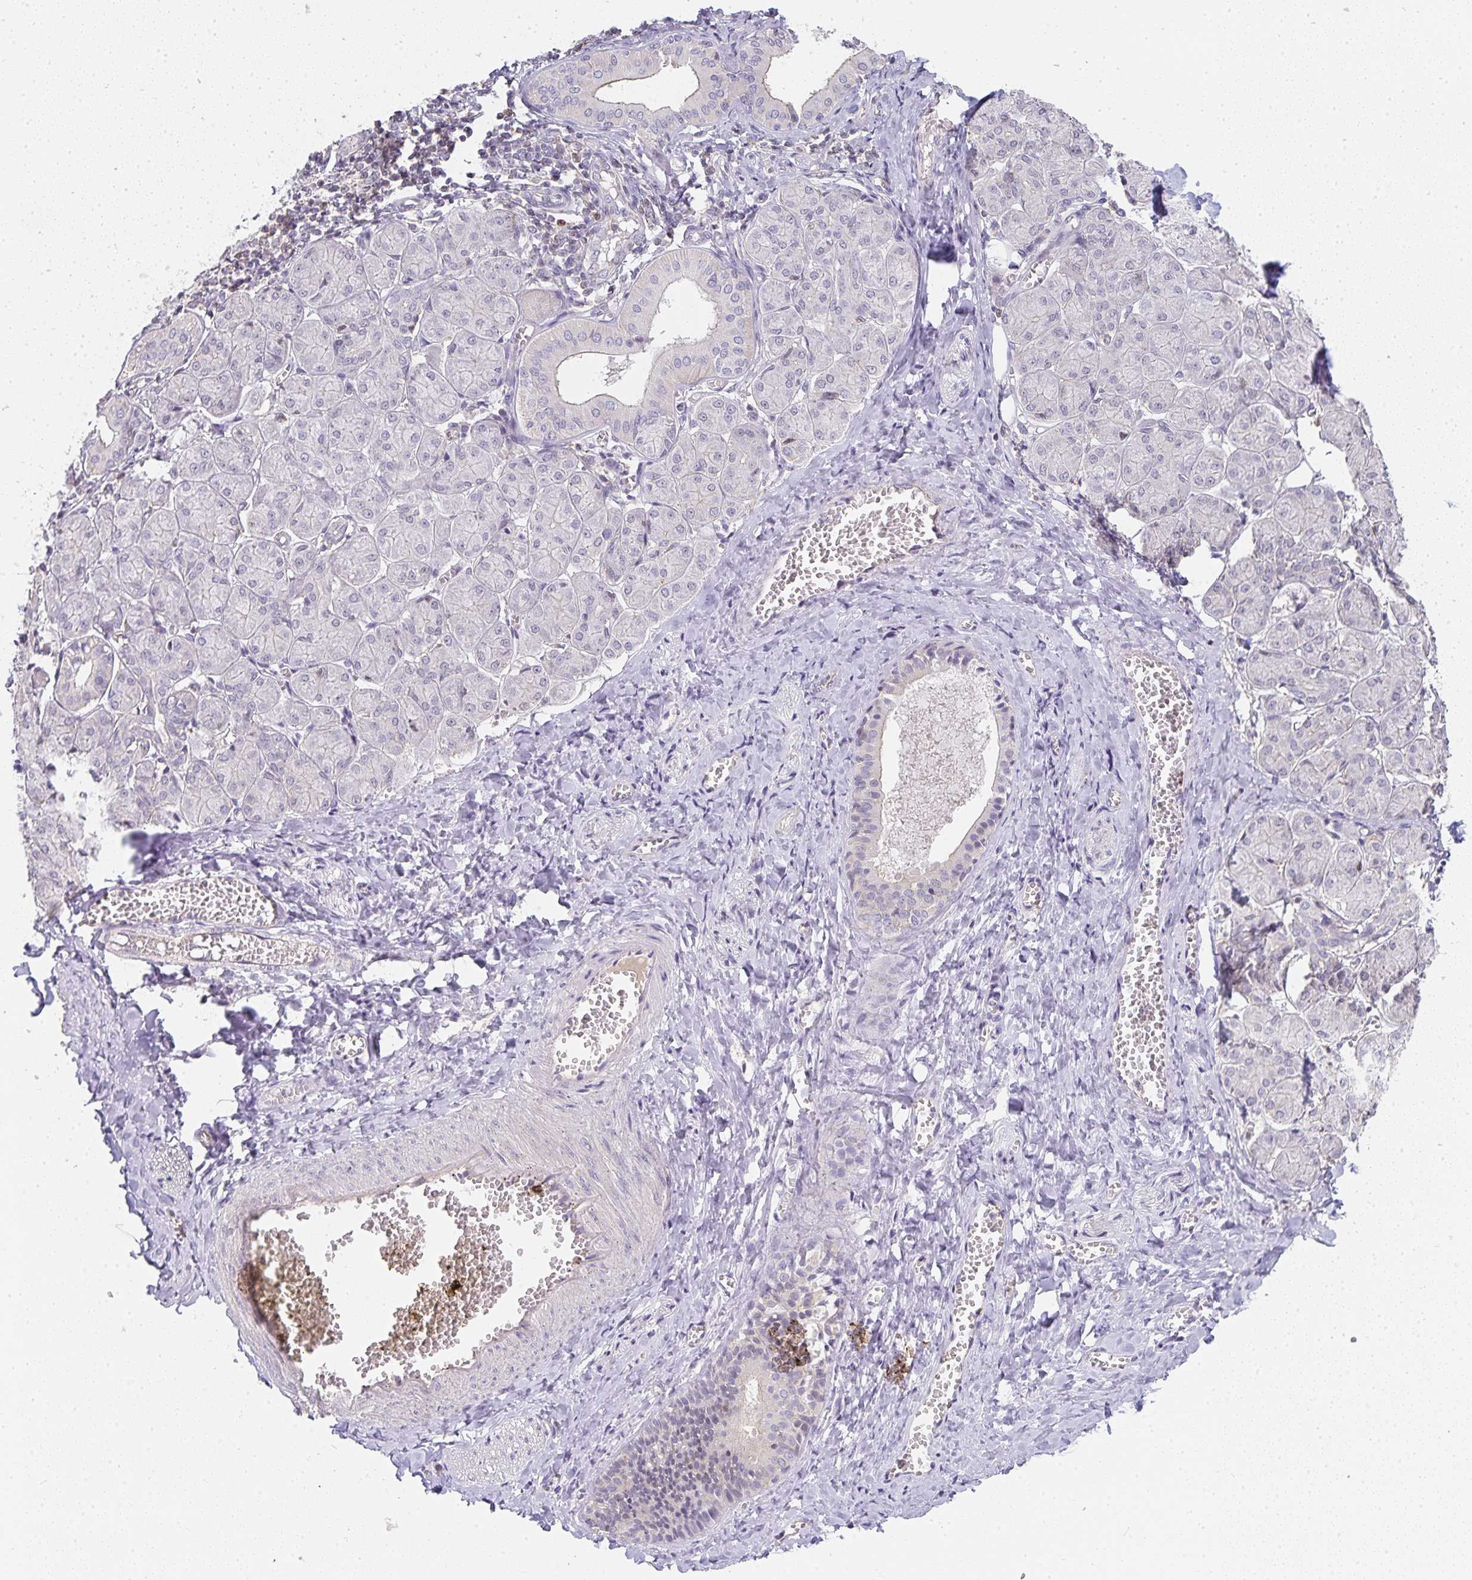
{"staining": {"intensity": "negative", "quantity": "none", "location": "none"}, "tissue": "salivary gland", "cell_type": "Glandular cells", "image_type": "normal", "snomed": [{"axis": "morphology", "description": "Normal tissue, NOS"}, {"axis": "morphology", "description": "Inflammation, NOS"}, {"axis": "topography", "description": "Lymph node"}, {"axis": "topography", "description": "Salivary gland"}], "caption": "High magnification brightfield microscopy of normal salivary gland stained with DAB (3,3'-diaminobenzidine) (brown) and counterstained with hematoxylin (blue): glandular cells show no significant expression. (DAB (3,3'-diaminobenzidine) IHC with hematoxylin counter stain).", "gene": "GATA3", "patient": {"sex": "male", "age": 3}}